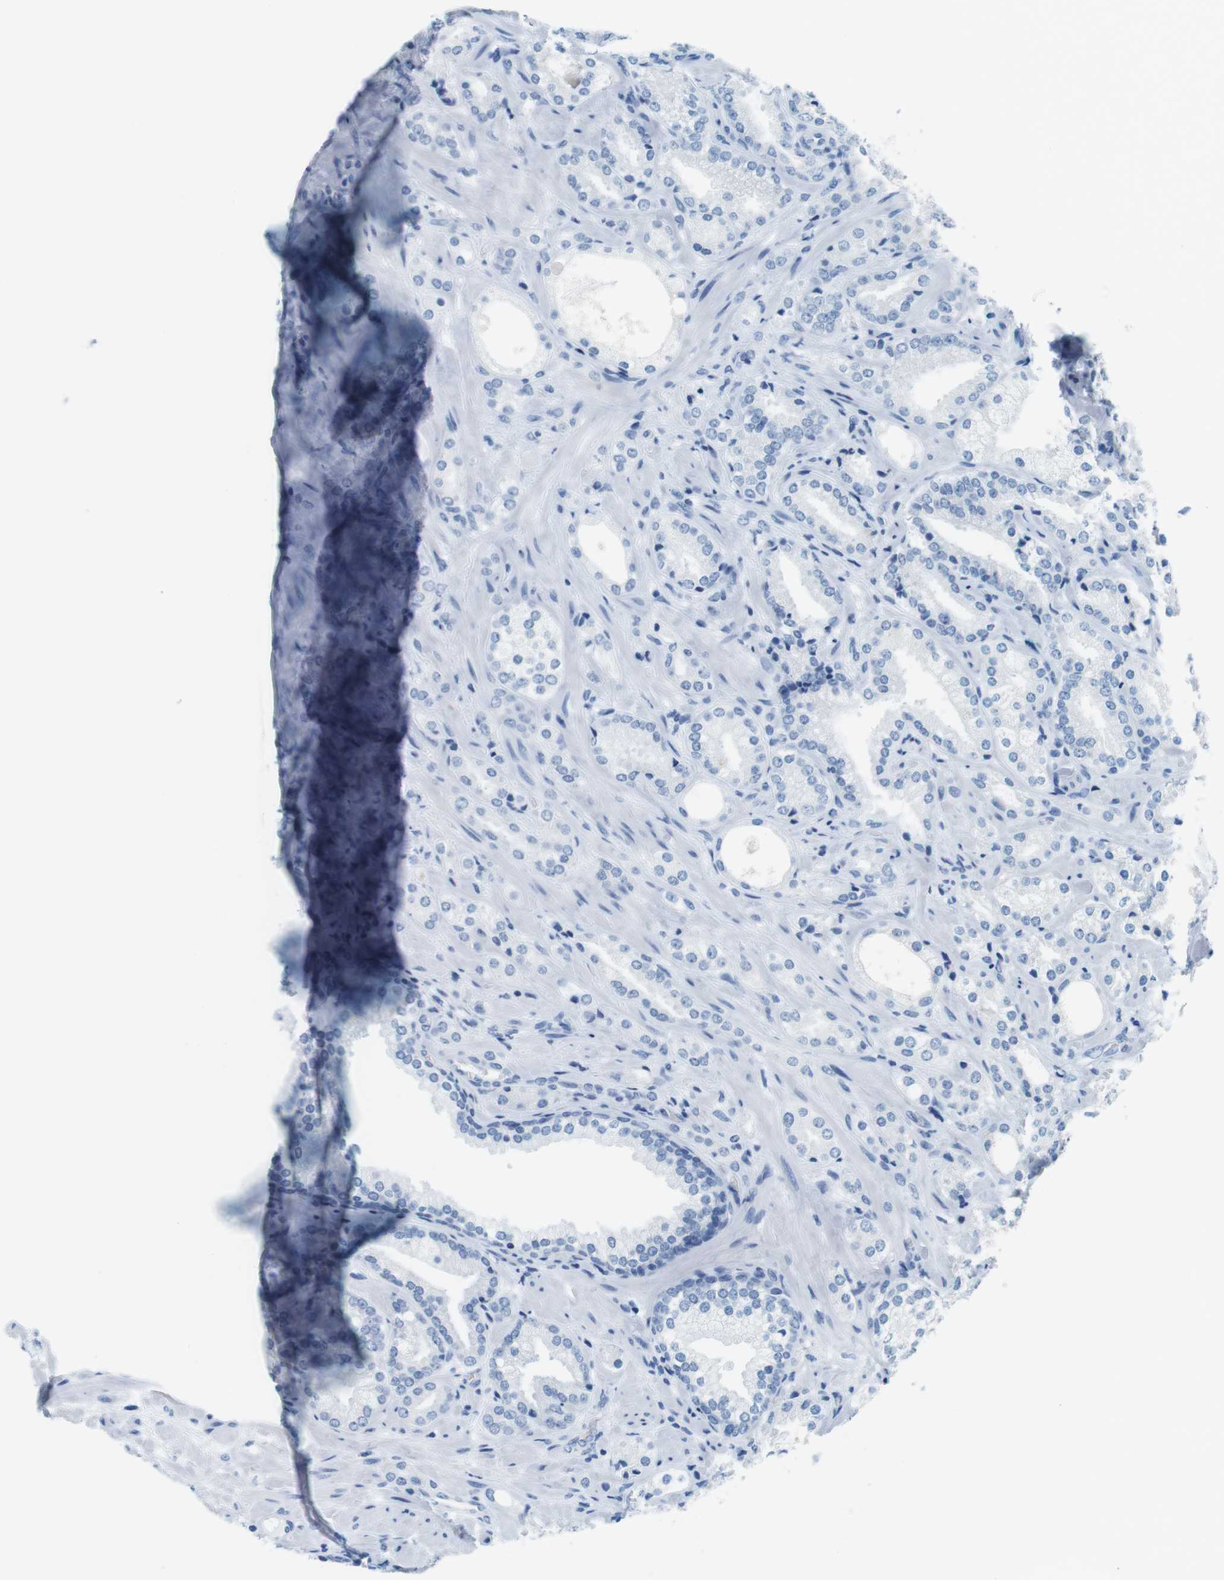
{"staining": {"intensity": "negative", "quantity": "none", "location": "none"}, "tissue": "prostate cancer", "cell_type": "Tumor cells", "image_type": "cancer", "snomed": [{"axis": "morphology", "description": "Adenocarcinoma, High grade"}, {"axis": "topography", "description": "Prostate"}], "caption": "IHC of high-grade adenocarcinoma (prostate) reveals no expression in tumor cells.", "gene": "CYP2C9", "patient": {"sex": "male", "age": 64}}